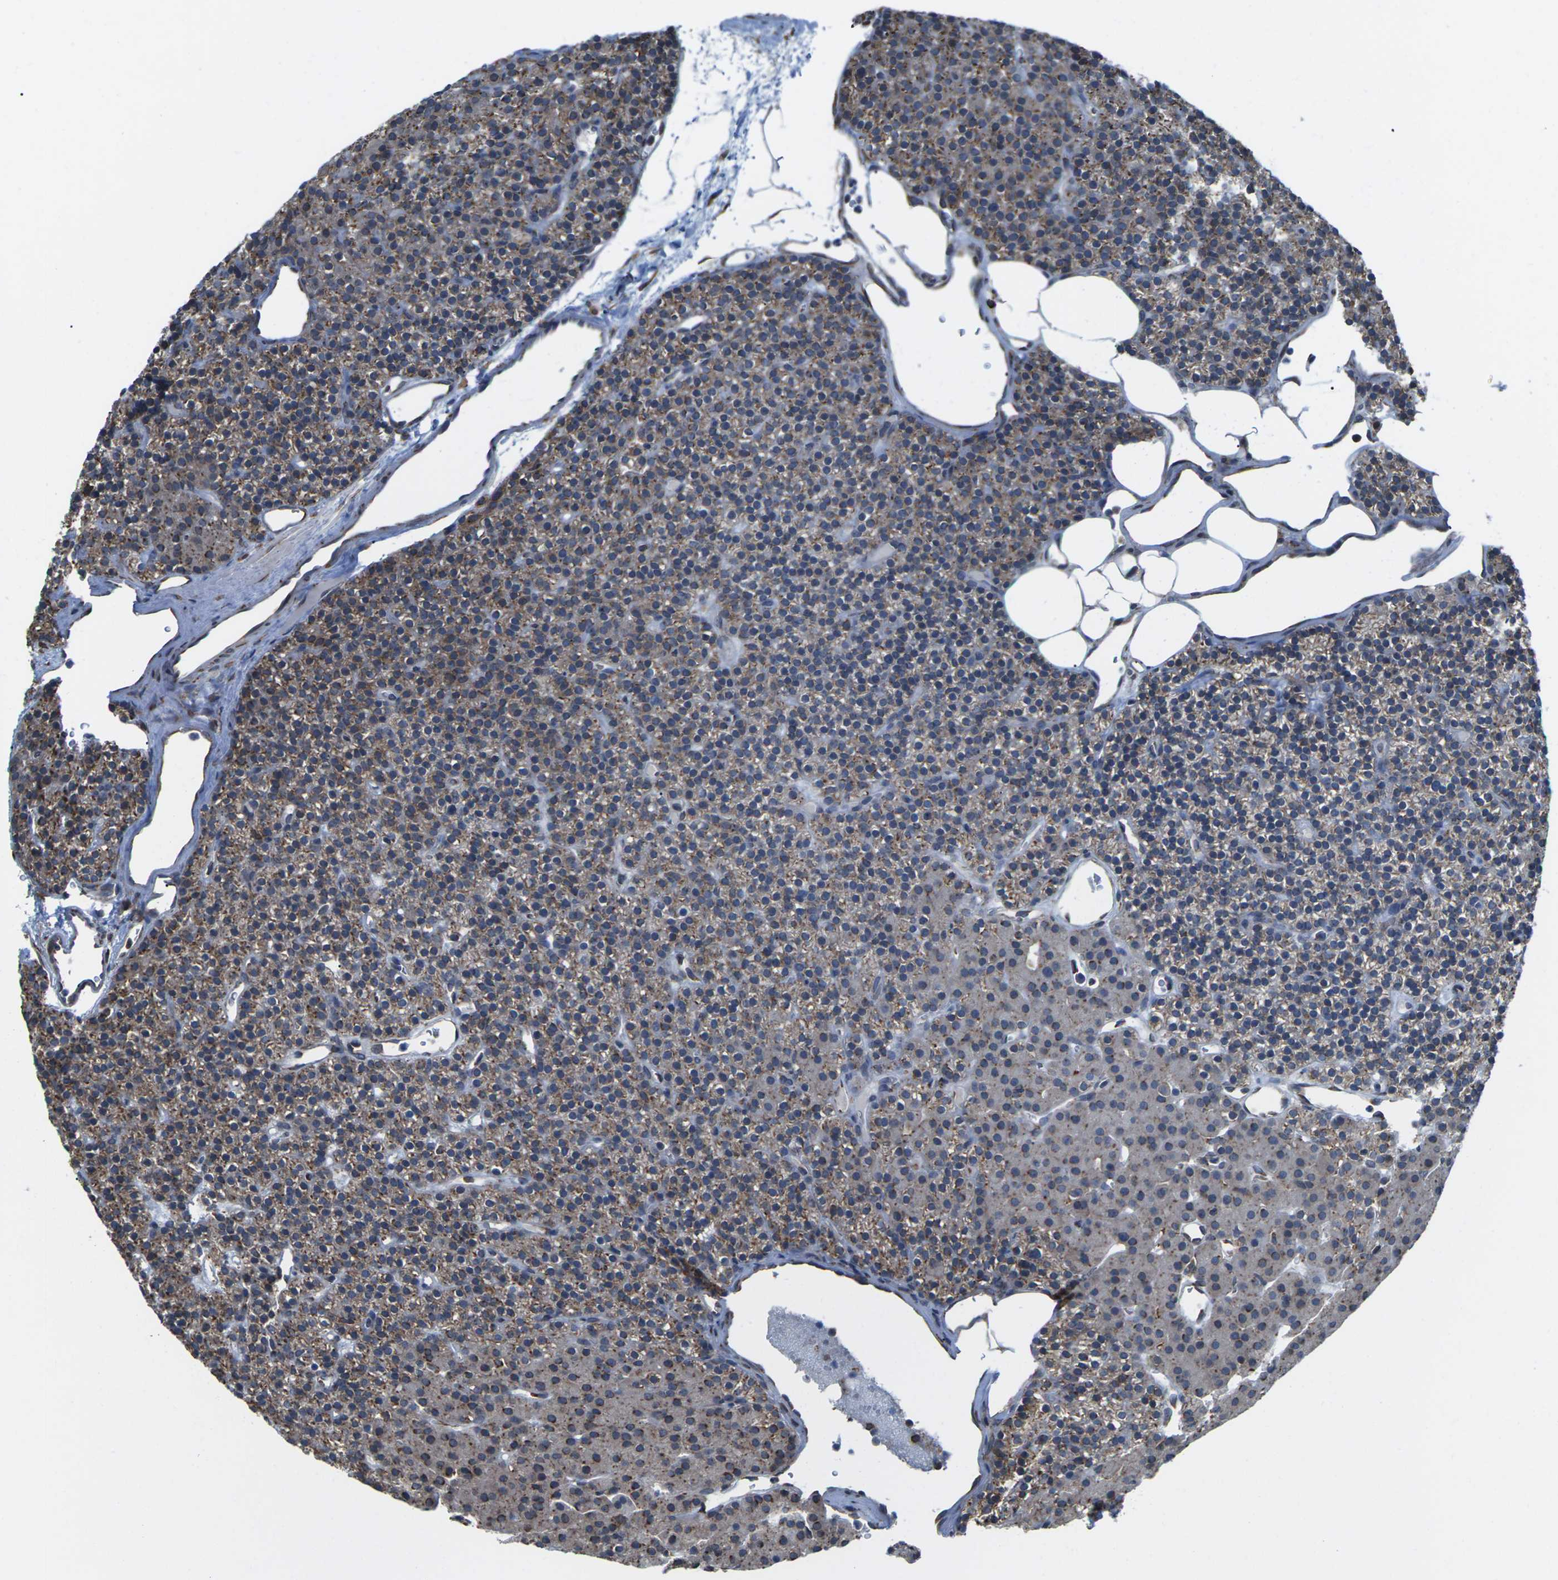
{"staining": {"intensity": "moderate", "quantity": ">75%", "location": "cytoplasmic/membranous"}, "tissue": "parathyroid gland", "cell_type": "Glandular cells", "image_type": "normal", "snomed": [{"axis": "morphology", "description": "Normal tissue, NOS"}, {"axis": "morphology", "description": "Hyperplasia, NOS"}, {"axis": "topography", "description": "Parathyroid gland"}], "caption": "Parathyroid gland stained with a brown dye exhibits moderate cytoplasmic/membranous positive positivity in approximately >75% of glandular cells.", "gene": "PDZK1IP1", "patient": {"sex": "male", "age": 44}}